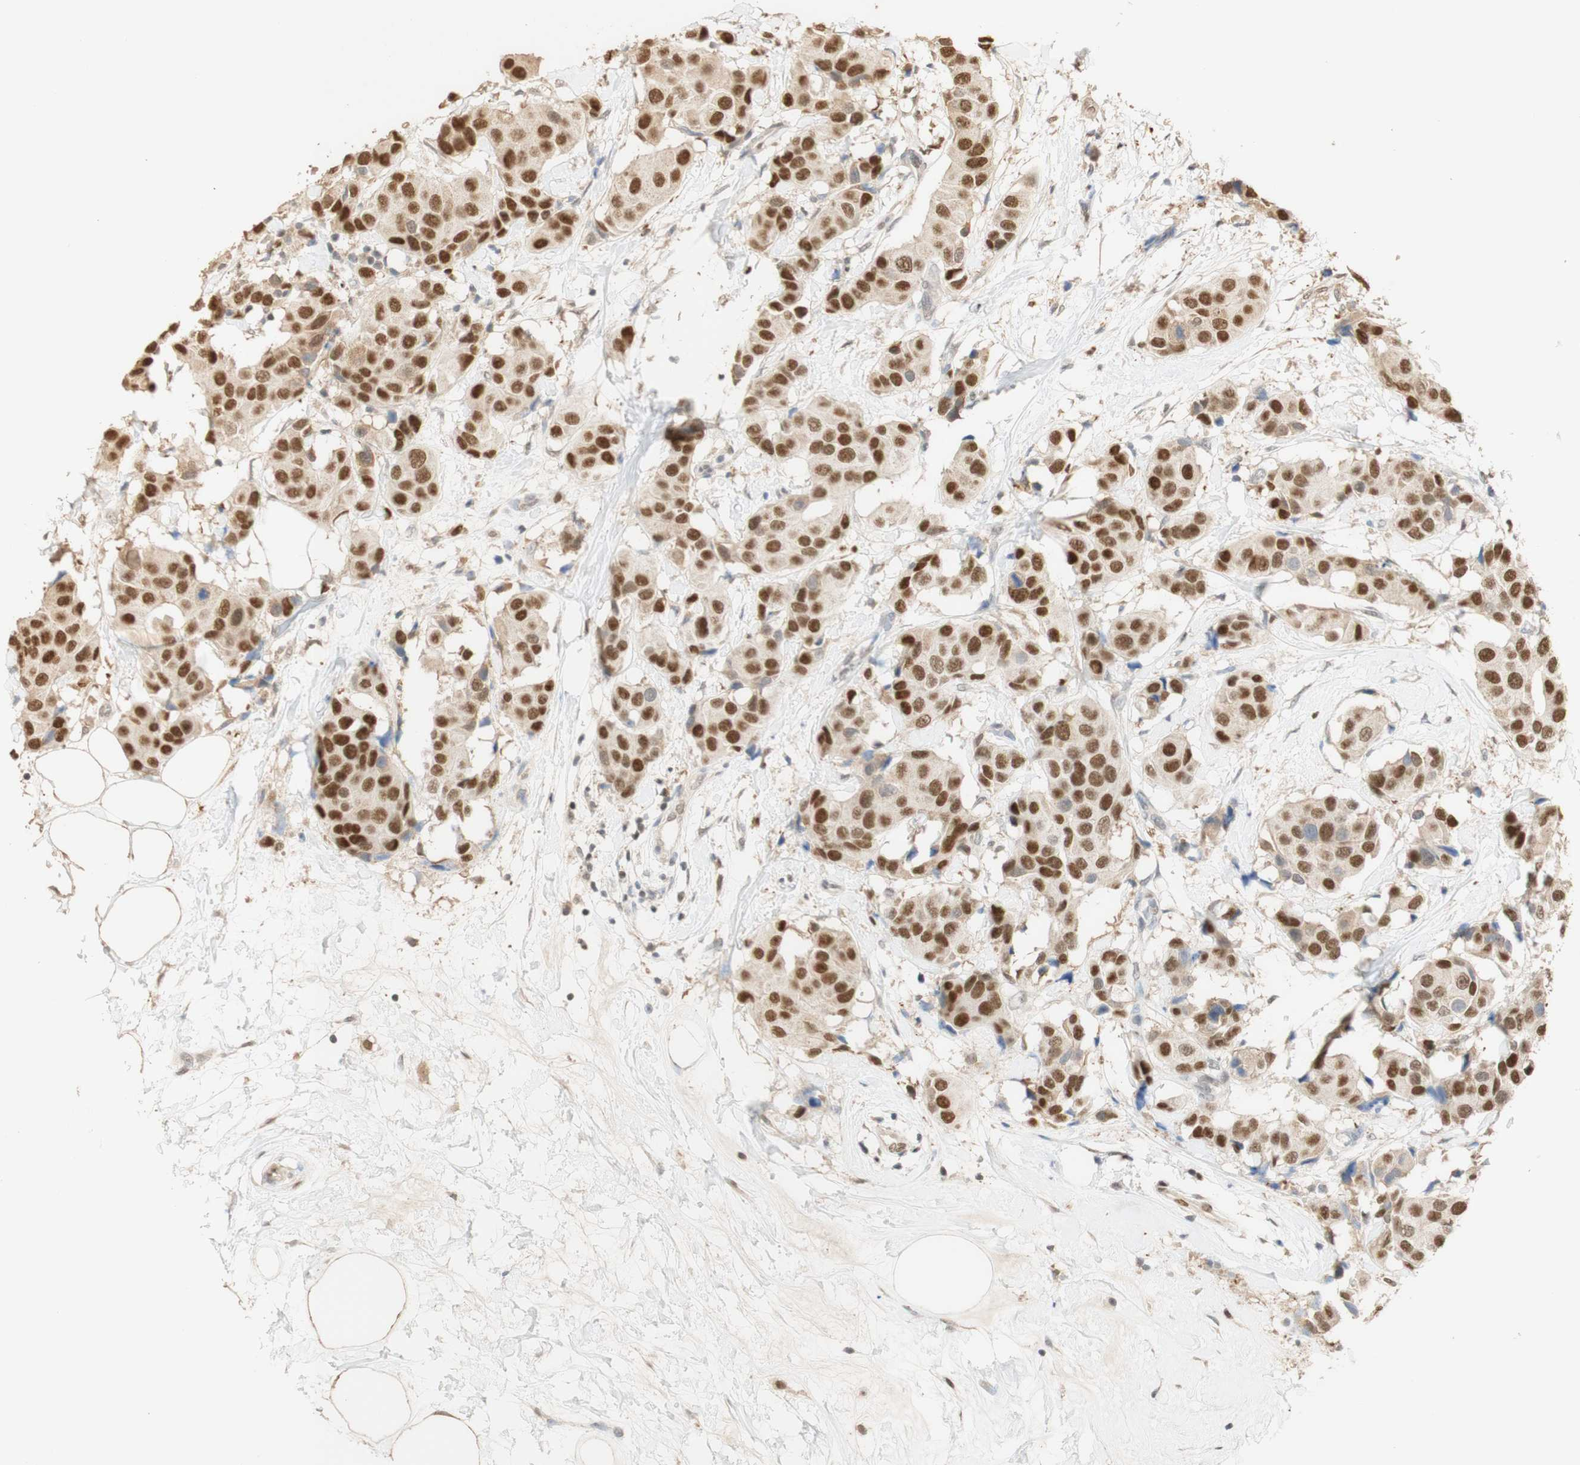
{"staining": {"intensity": "strong", "quantity": ">75%", "location": "cytoplasmic/membranous,nuclear"}, "tissue": "breast cancer", "cell_type": "Tumor cells", "image_type": "cancer", "snomed": [{"axis": "morphology", "description": "Normal tissue, NOS"}, {"axis": "morphology", "description": "Duct carcinoma"}, {"axis": "topography", "description": "Breast"}], "caption": "Tumor cells display high levels of strong cytoplasmic/membranous and nuclear staining in about >75% of cells in breast cancer (infiltrating ductal carcinoma).", "gene": "MAP3K4", "patient": {"sex": "female", "age": 39}}